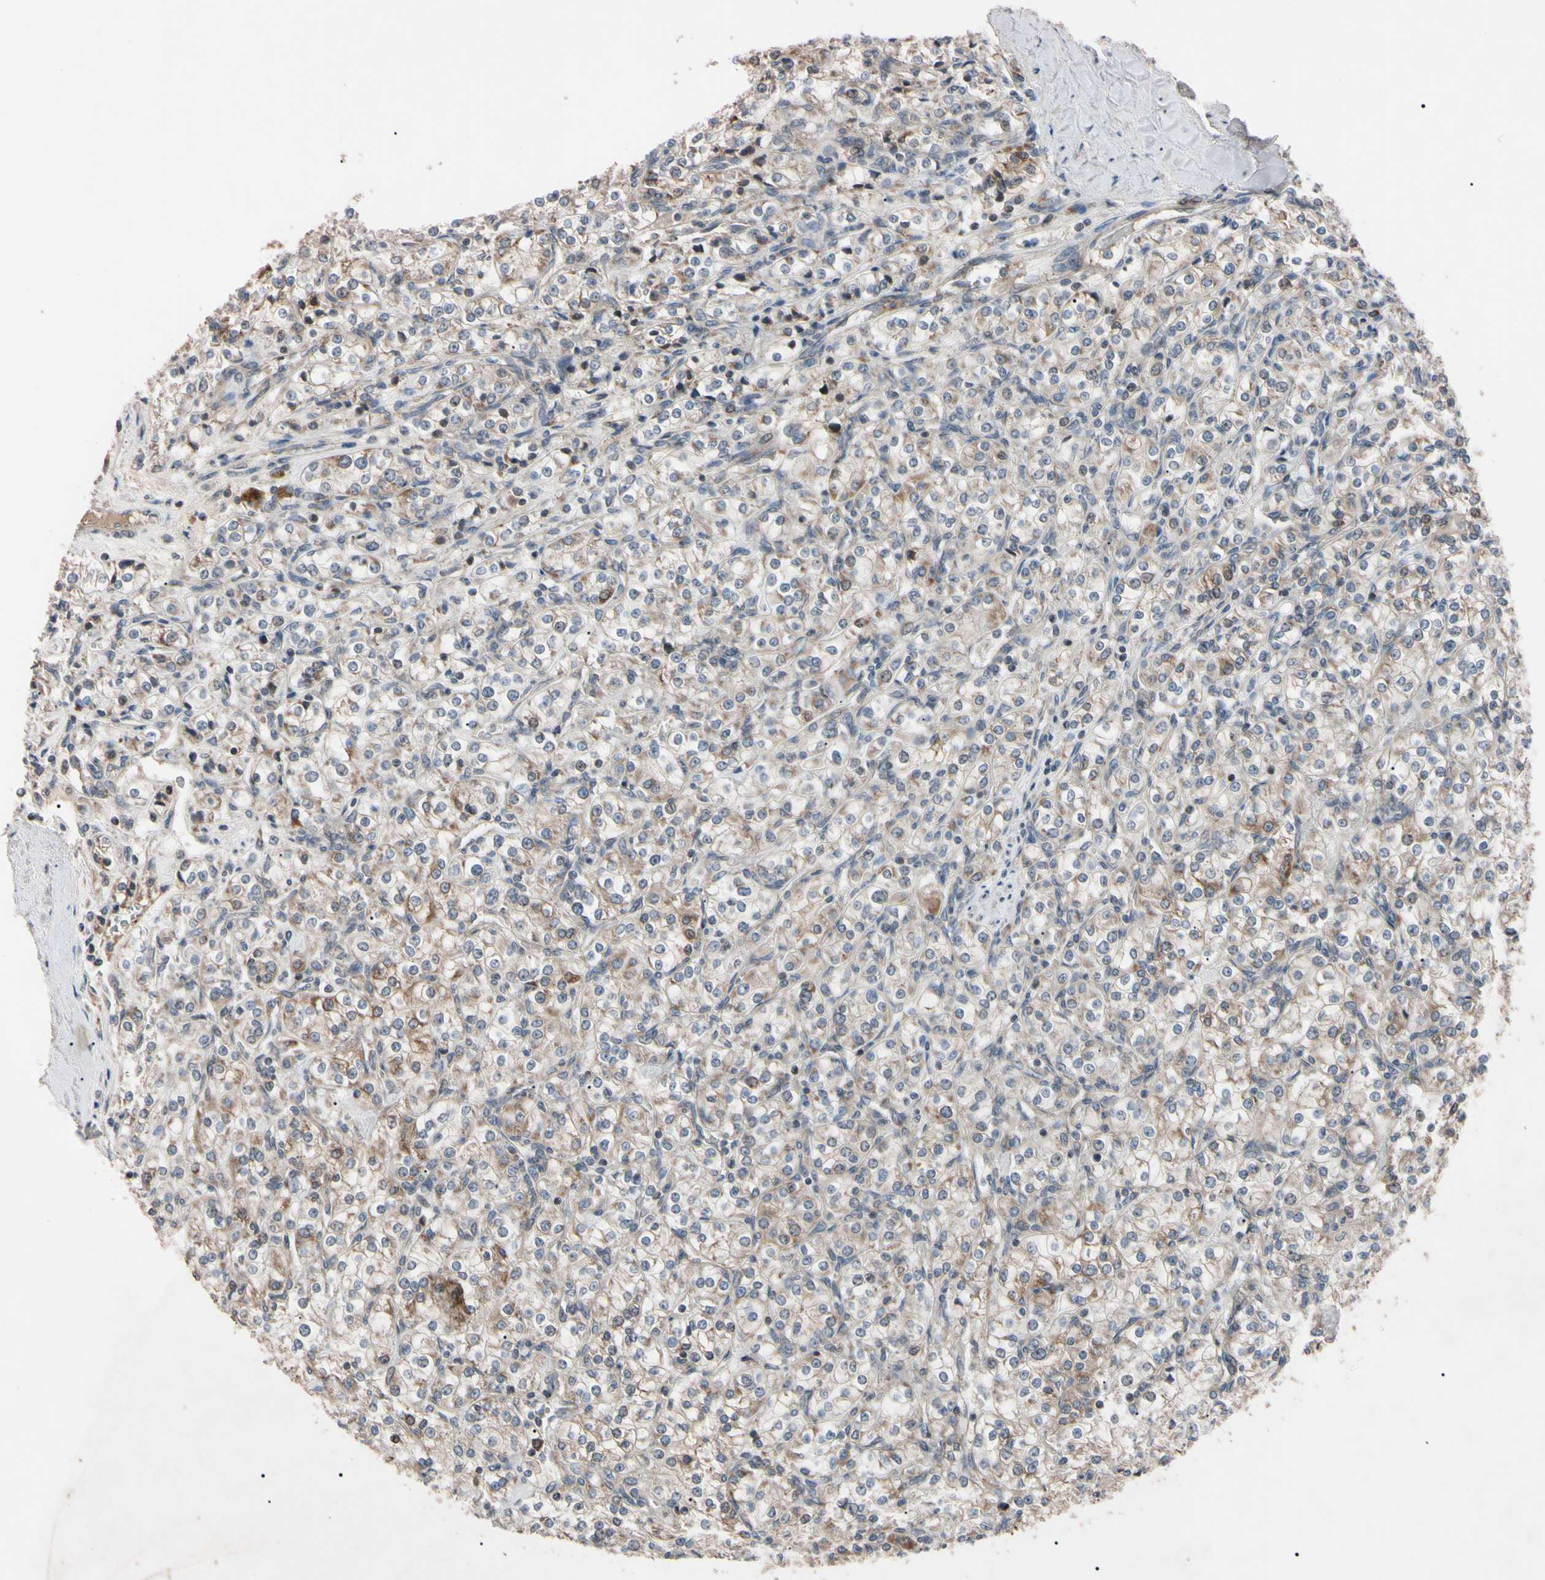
{"staining": {"intensity": "negative", "quantity": "none", "location": "none"}, "tissue": "renal cancer", "cell_type": "Tumor cells", "image_type": "cancer", "snomed": [{"axis": "morphology", "description": "Adenocarcinoma, NOS"}, {"axis": "topography", "description": "Kidney"}], "caption": "Immunohistochemical staining of adenocarcinoma (renal) reveals no significant positivity in tumor cells.", "gene": "TNFRSF1A", "patient": {"sex": "male", "age": 77}}